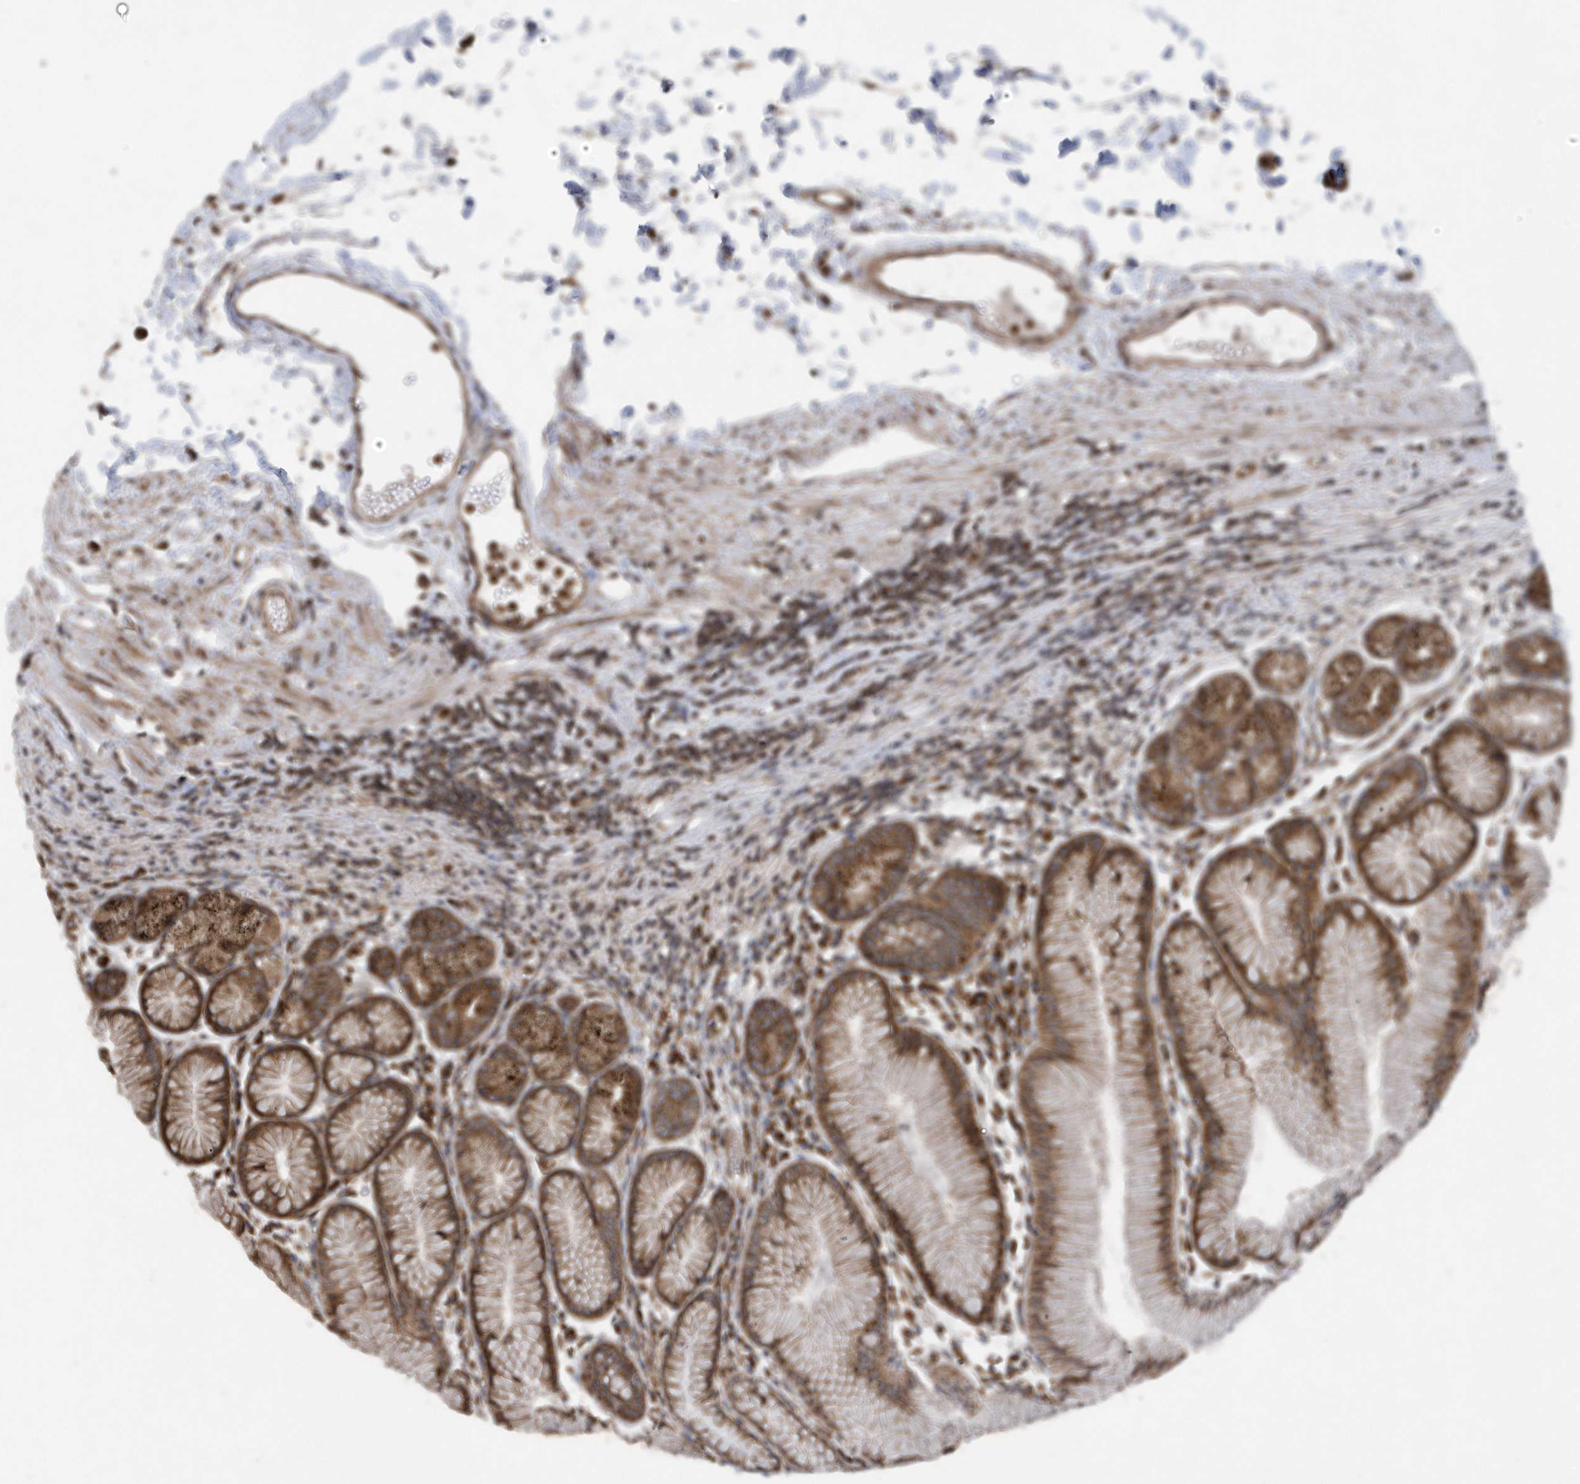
{"staining": {"intensity": "moderate", "quantity": ">75%", "location": "cytoplasmic/membranous"}, "tissue": "stomach", "cell_type": "Glandular cells", "image_type": "normal", "snomed": [{"axis": "morphology", "description": "Normal tissue, NOS"}, {"axis": "topography", "description": "Stomach"}], "caption": "Moderate cytoplasmic/membranous staining is appreciated in about >75% of glandular cells in benign stomach.", "gene": "WASHC5", "patient": {"sex": "female", "age": 57}}